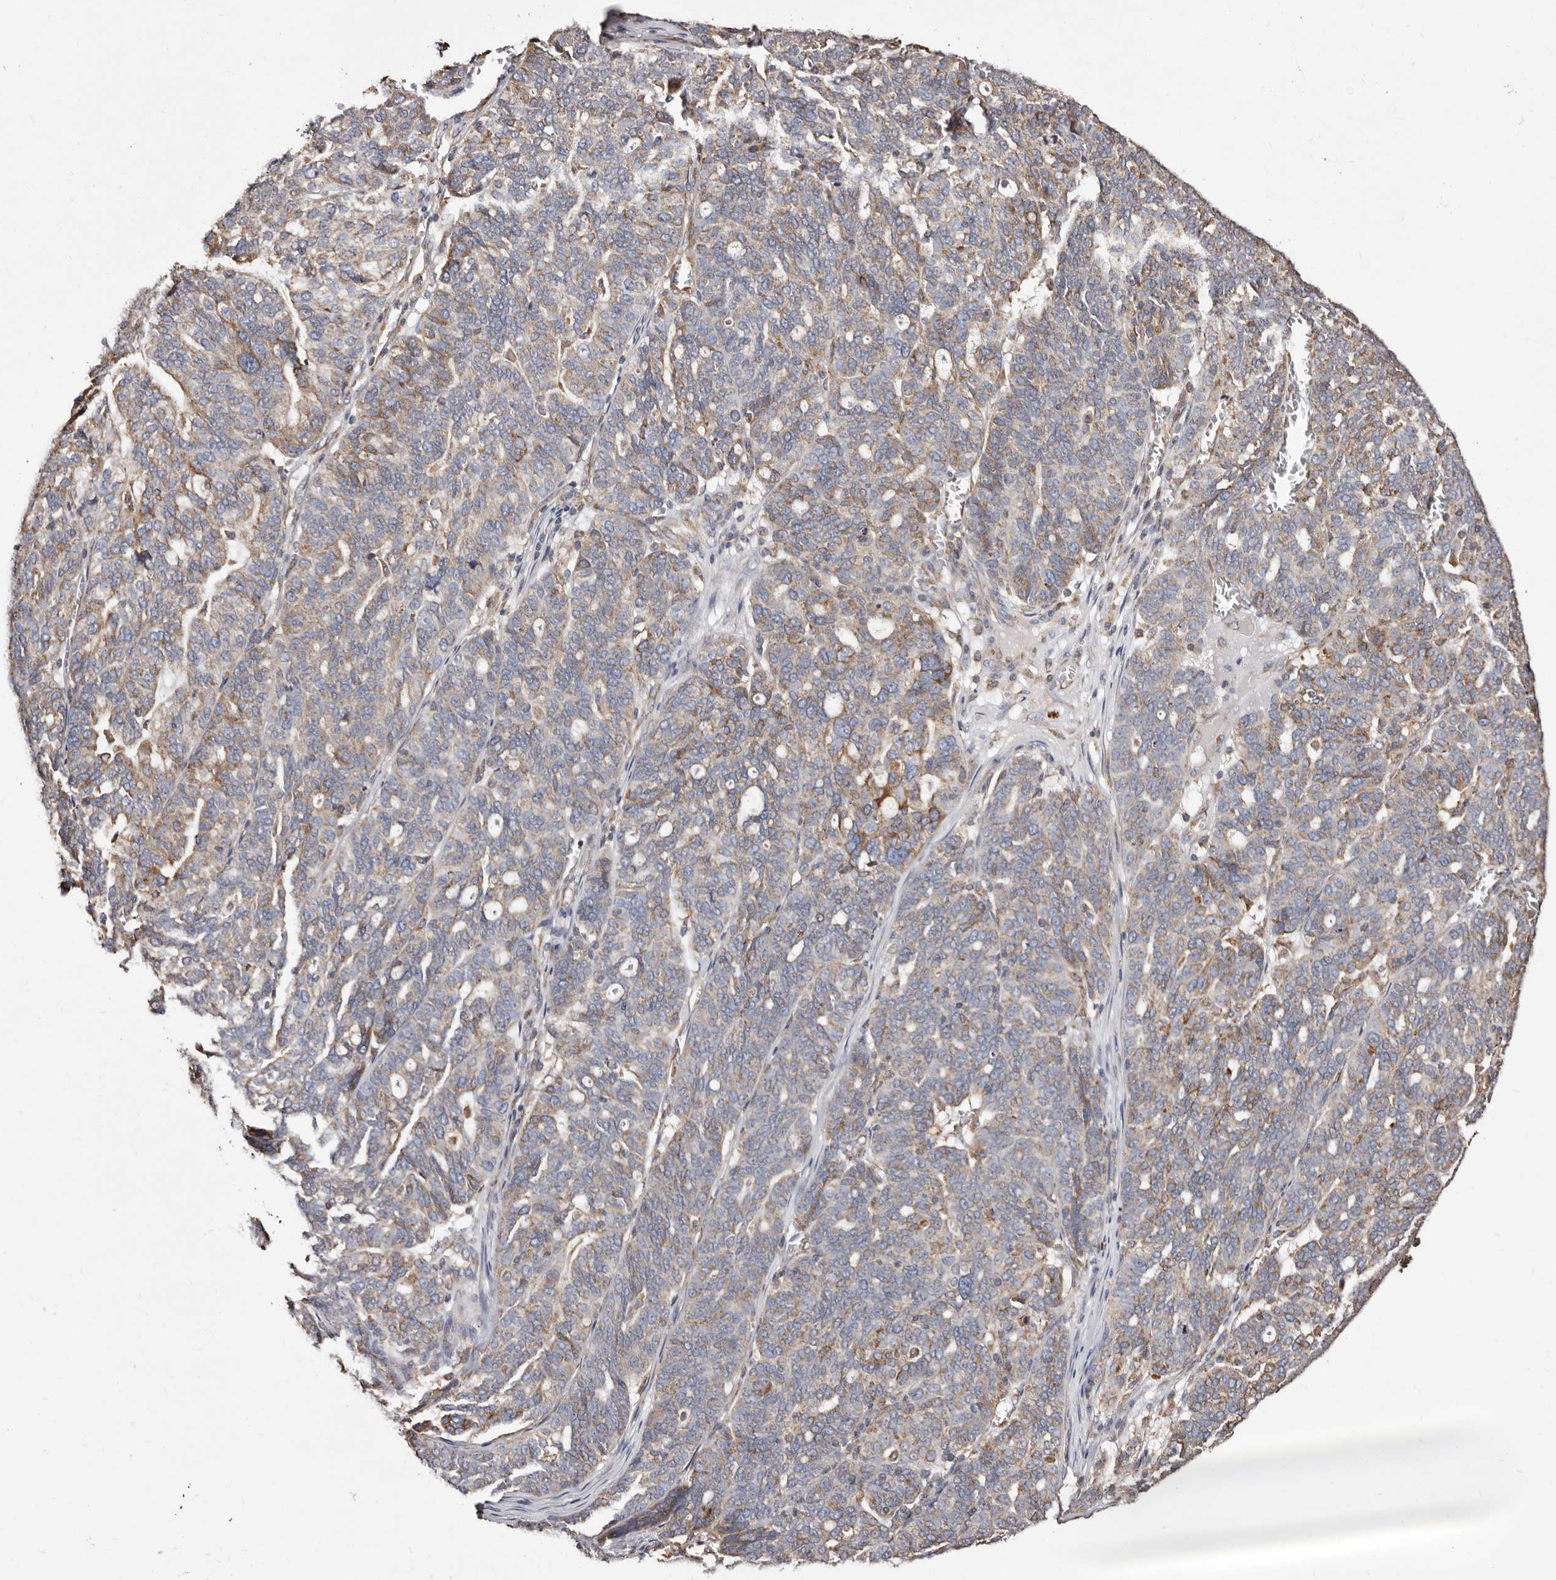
{"staining": {"intensity": "moderate", "quantity": "25%-75%", "location": "cytoplasmic/membranous"}, "tissue": "ovarian cancer", "cell_type": "Tumor cells", "image_type": "cancer", "snomed": [{"axis": "morphology", "description": "Cystadenocarcinoma, serous, NOS"}, {"axis": "topography", "description": "Ovary"}], "caption": "Protein expression analysis of serous cystadenocarcinoma (ovarian) reveals moderate cytoplasmic/membranous expression in approximately 25%-75% of tumor cells. (DAB IHC, brown staining for protein, blue staining for nuclei).", "gene": "ACBD6", "patient": {"sex": "female", "age": 59}}